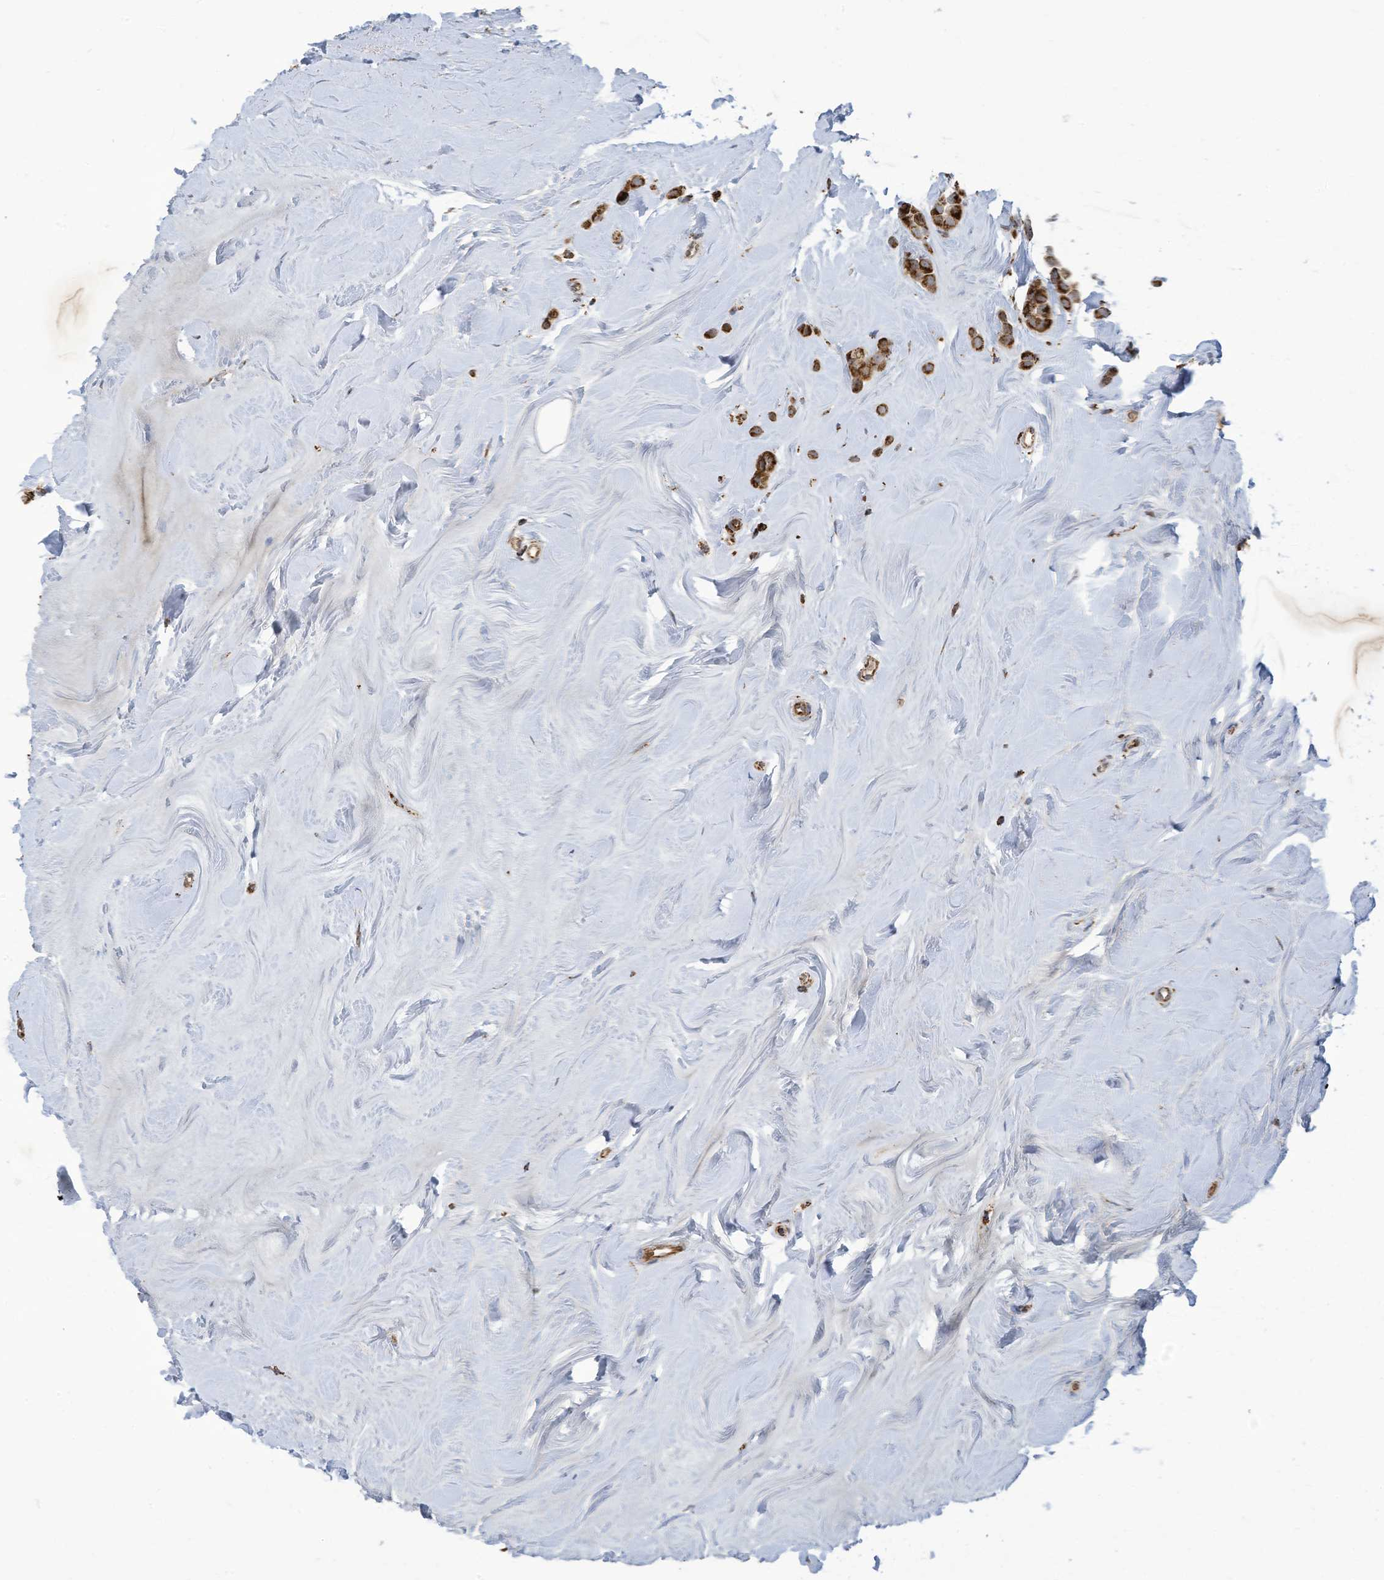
{"staining": {"intensity": "strong", "quantity": ">75%", "location": "cytoplasmic/membranous"}, "tissue": "breast cancer", "cell_type": "Tumor cells", "image_type": "cancer", "snomed": [{"axis": "morphology", "description": "Lobular carcinoma"}, {"axis": "topography", "description": "Breast"}], "caption": "Tumor cells display high levels of strong cytoplasmic/membranous expression in about >75% of cells in human breast cancer.", "gene": "COX10", "patient": {"sex": "female", "age": 47}}